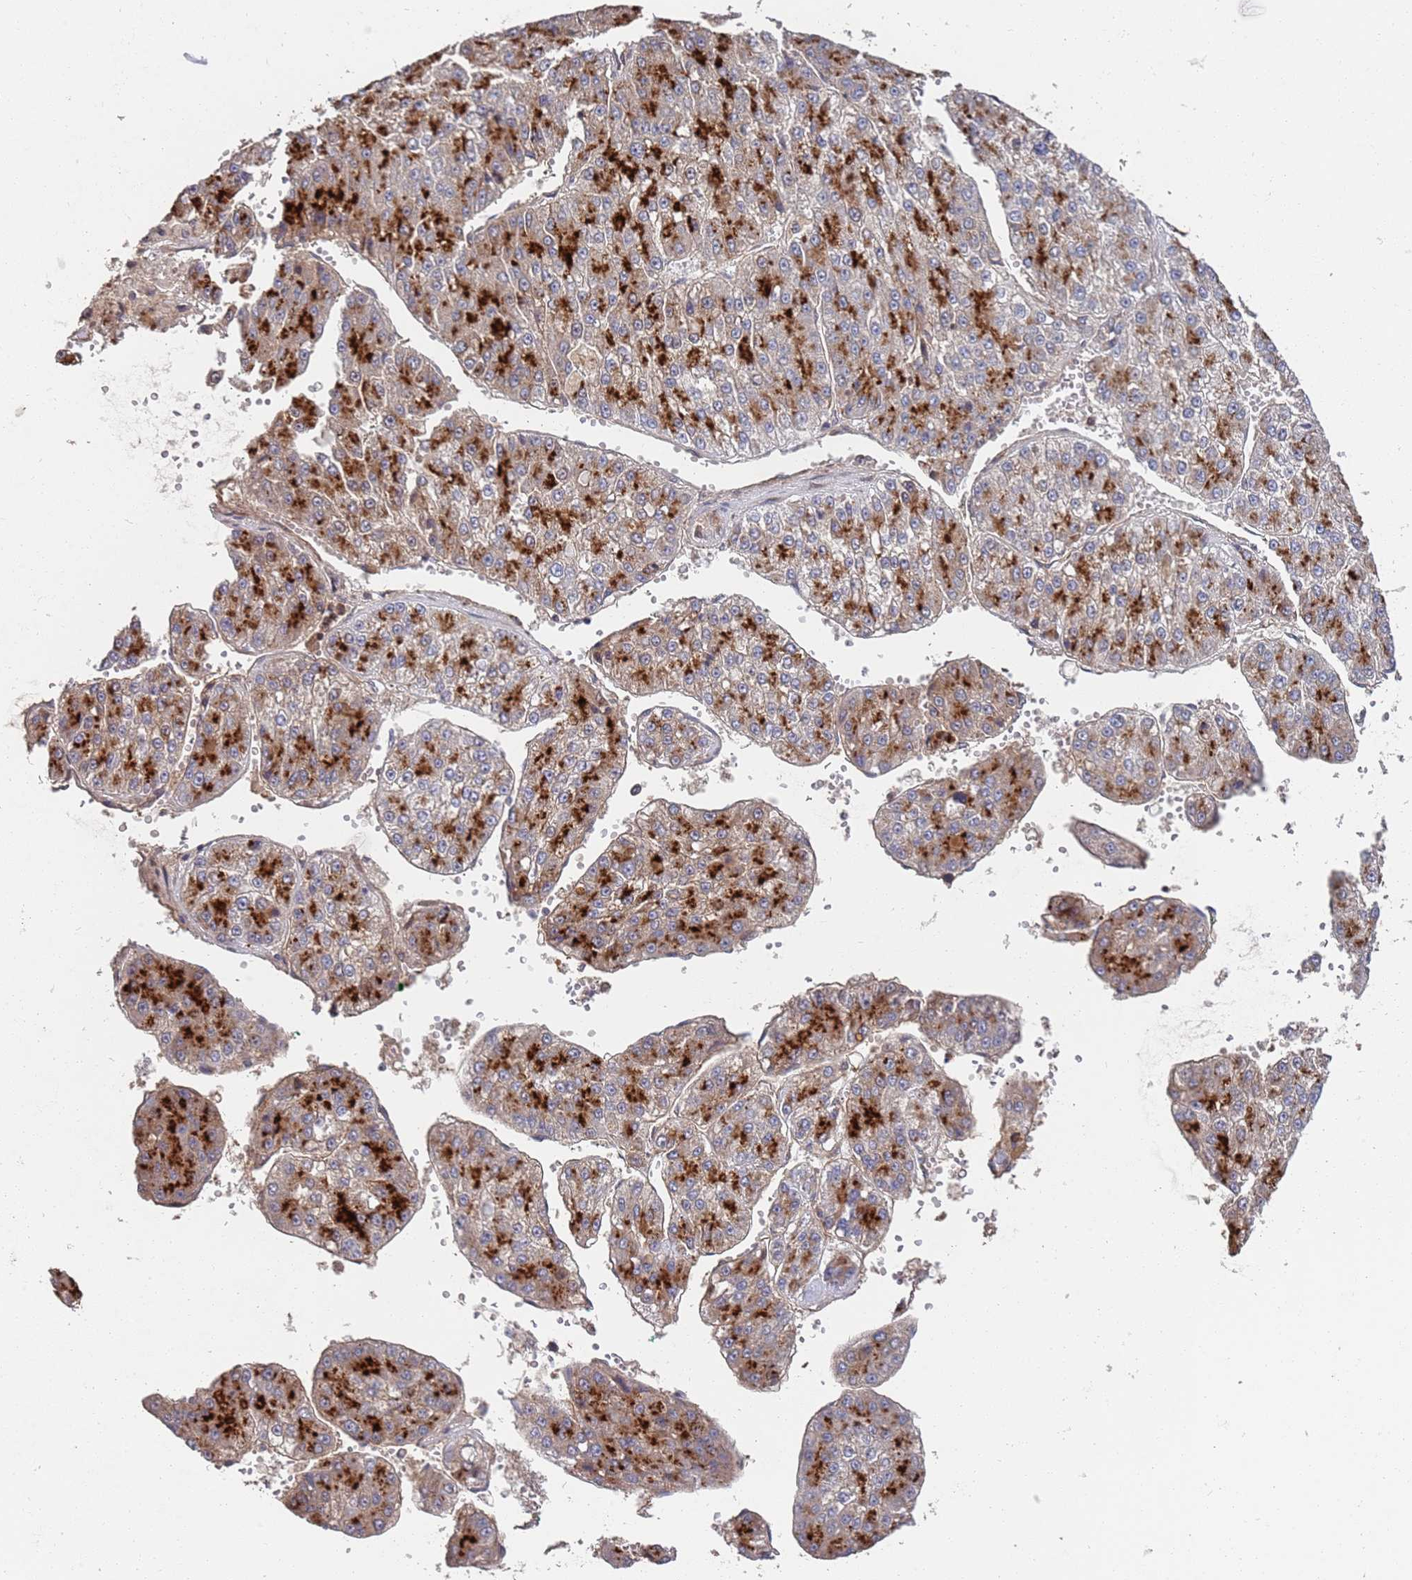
{"staining": {"intensity": "strong", "quantity": "25%-75%", "location": "cytoplasmic/membranous"}, "tissue": "liver cancer", "cell_type": "Tumor cells", "image_type": "cancer", "snomed": [{"axis": "morphology", "description": "Carcinoma, Hepatocellular, NOS"}, {"axis": "topography", "description": "Liver"}], "caption": "Immunohistochemistry (IHC) (DAB (3,3'-diaminobenzidine)) staining of liver cancer reveals strong cytoplasmic/membranous protein staining in approximately 25%-75% of tumor cells. The protein is shown in brown color, while the nuclei are stained blue.", "gene": "ABCB6", "patient": {"sex": "female", "age": 73}}